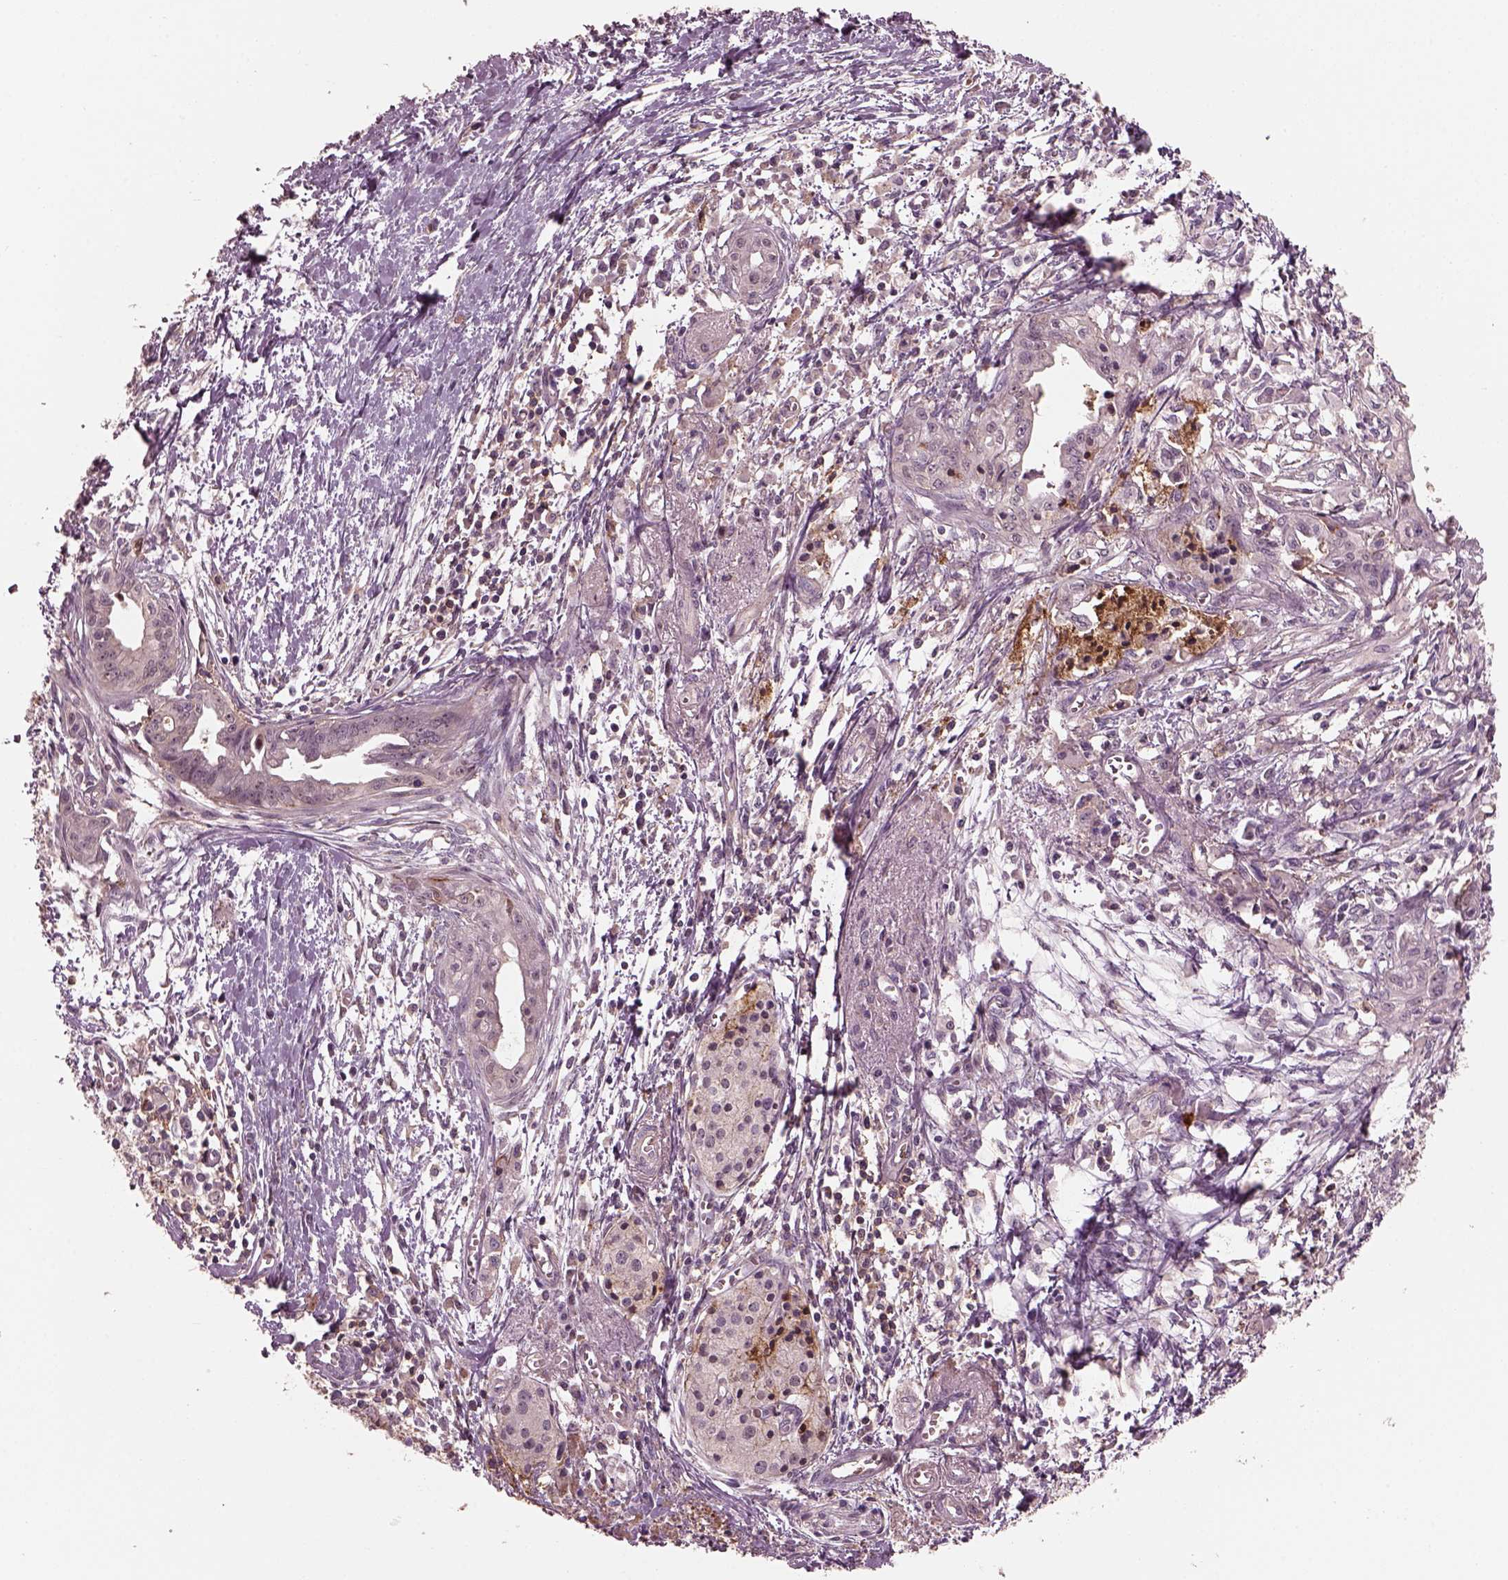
{"staining": {"intensity": "negative", "quantity": "none", "location": "none"}, "tissue": "pancreatic cancer", "cell_type": "Tumor cells", "image_type": "cancer", "snomed": [{"axis": "morphology", "description": "Adenocarcinoma, NOS"}, {"axis": "topography", "description": "Pancreas"}], "caption": "The image displays no significant expression in tumor cells of adenocarcinoma (pancreatic).", "gene": "SRI", "patient": {"sex": "female", "age": 61}}